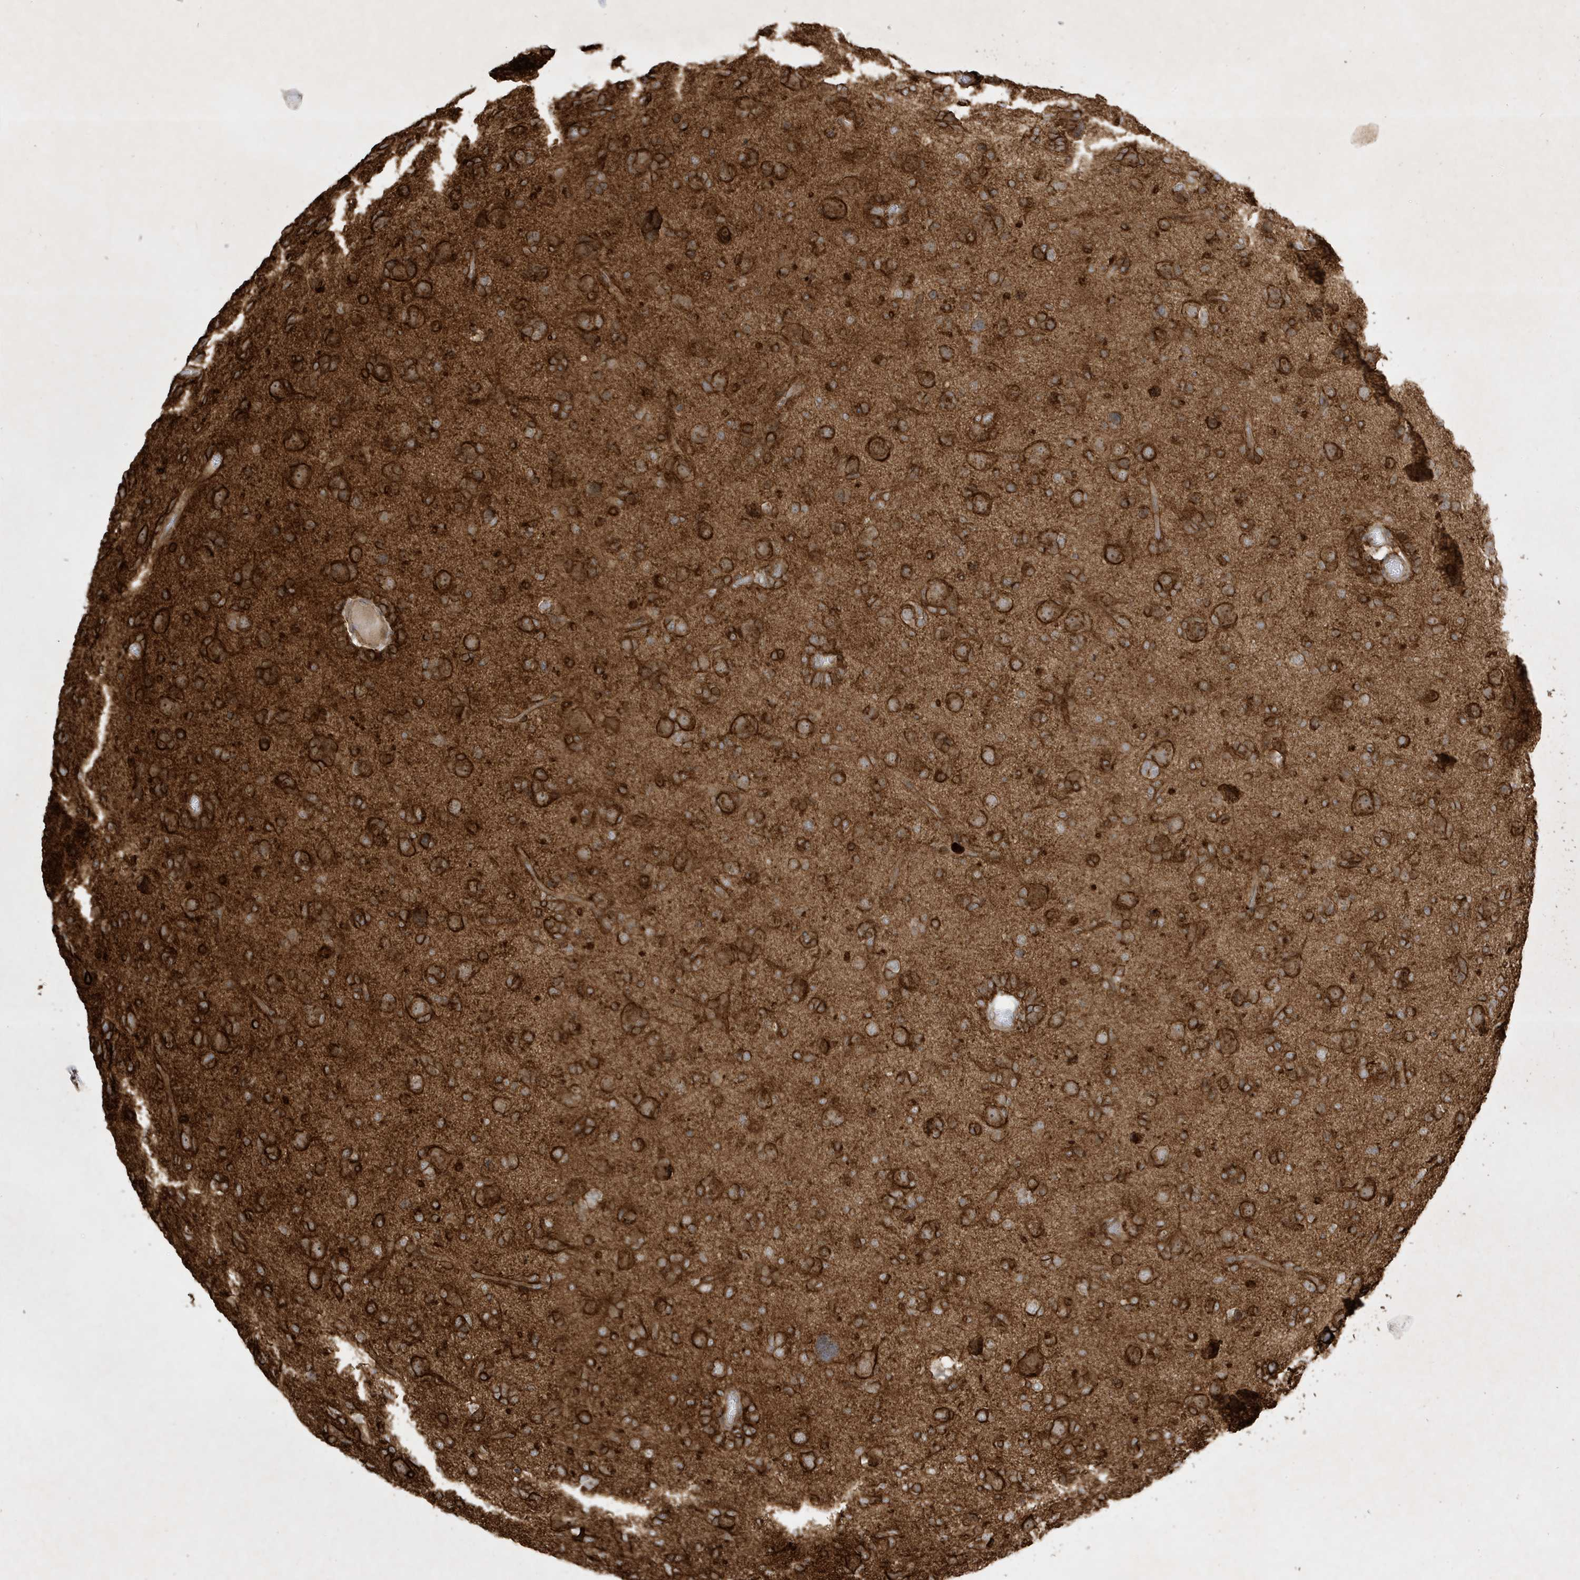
{"staining": {"intensity": "strong", "quantity": ">75%", "location": "cytoplasmic/membranous"}, "tissue": "glioma", "cell_type": "Tumor cells", "image_type": "cancer", "snomed": [{"axis": "morphology", "description": "Glioma, malignant, High grade"}, {"axis": "topography", "description": "Brain"}], "caption": "Glioma stained for a protein reveals strong cytoplasmic/membranous positivity in tumor cells.", "gene": "IFT57", "patient": {"sex": "female", "age": 59}}